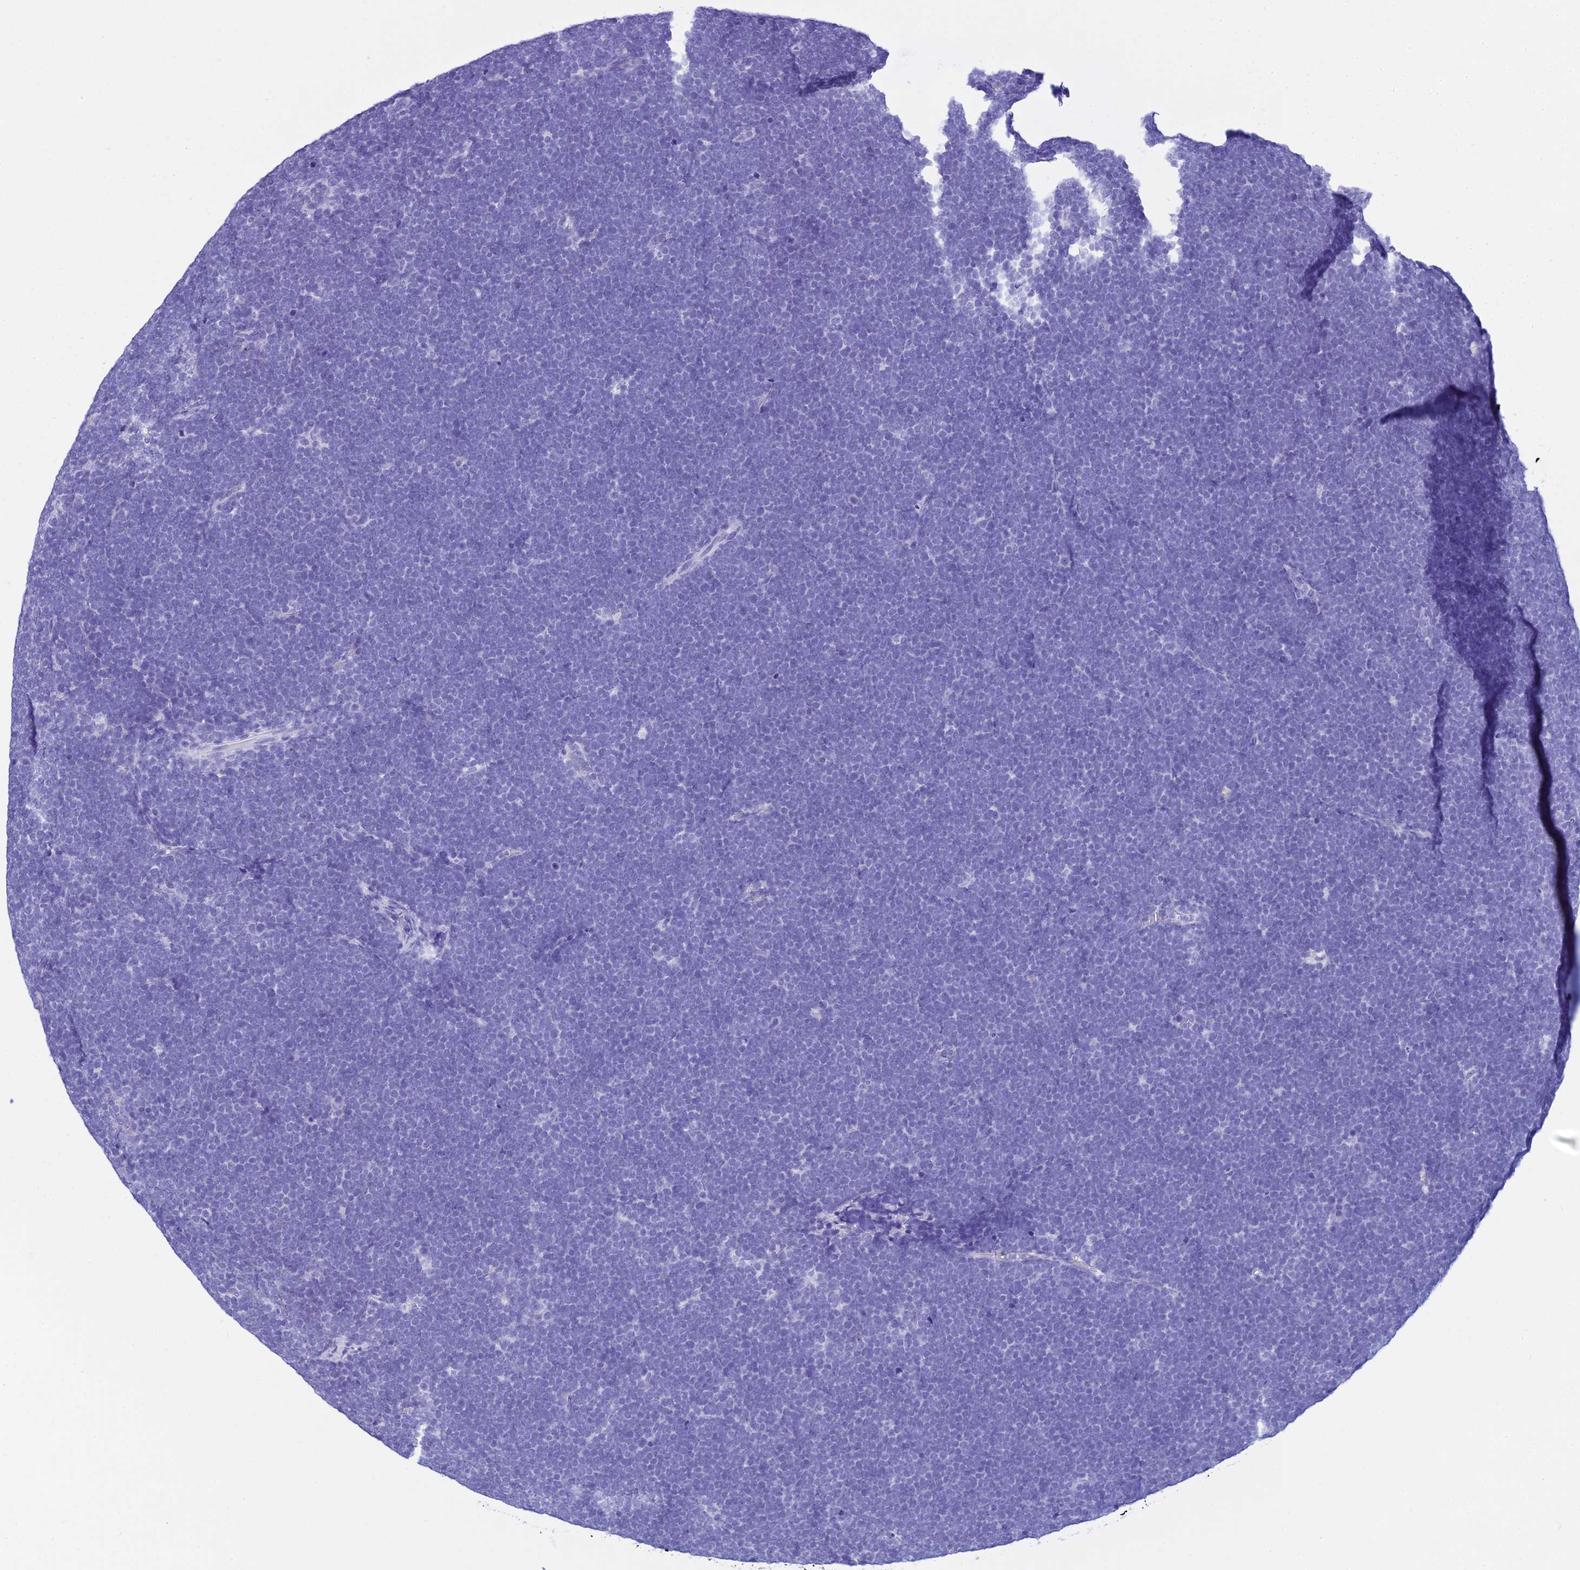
{"staining": {"intensity": "negative", "quantity": "none", "location": "none"}, "tissue": "lymphoma", "cell_type": "Tumor cells", "image_type": "cancer", "snomed": [{"axis": "morphology", "description": "Malignant lymphoma, non-Hodgkin's type, High grade"}, {"axis": "topography", "description": "Lymph node"}], "caption": "High magnification brightfield microscopy of lymphoma stained with DAB (brown) and counterstained with hematoxylin (blue): tumor cells show no significant staining.", "gene": "ZNF442", "patient": {"sex": "male", "age": 13}}